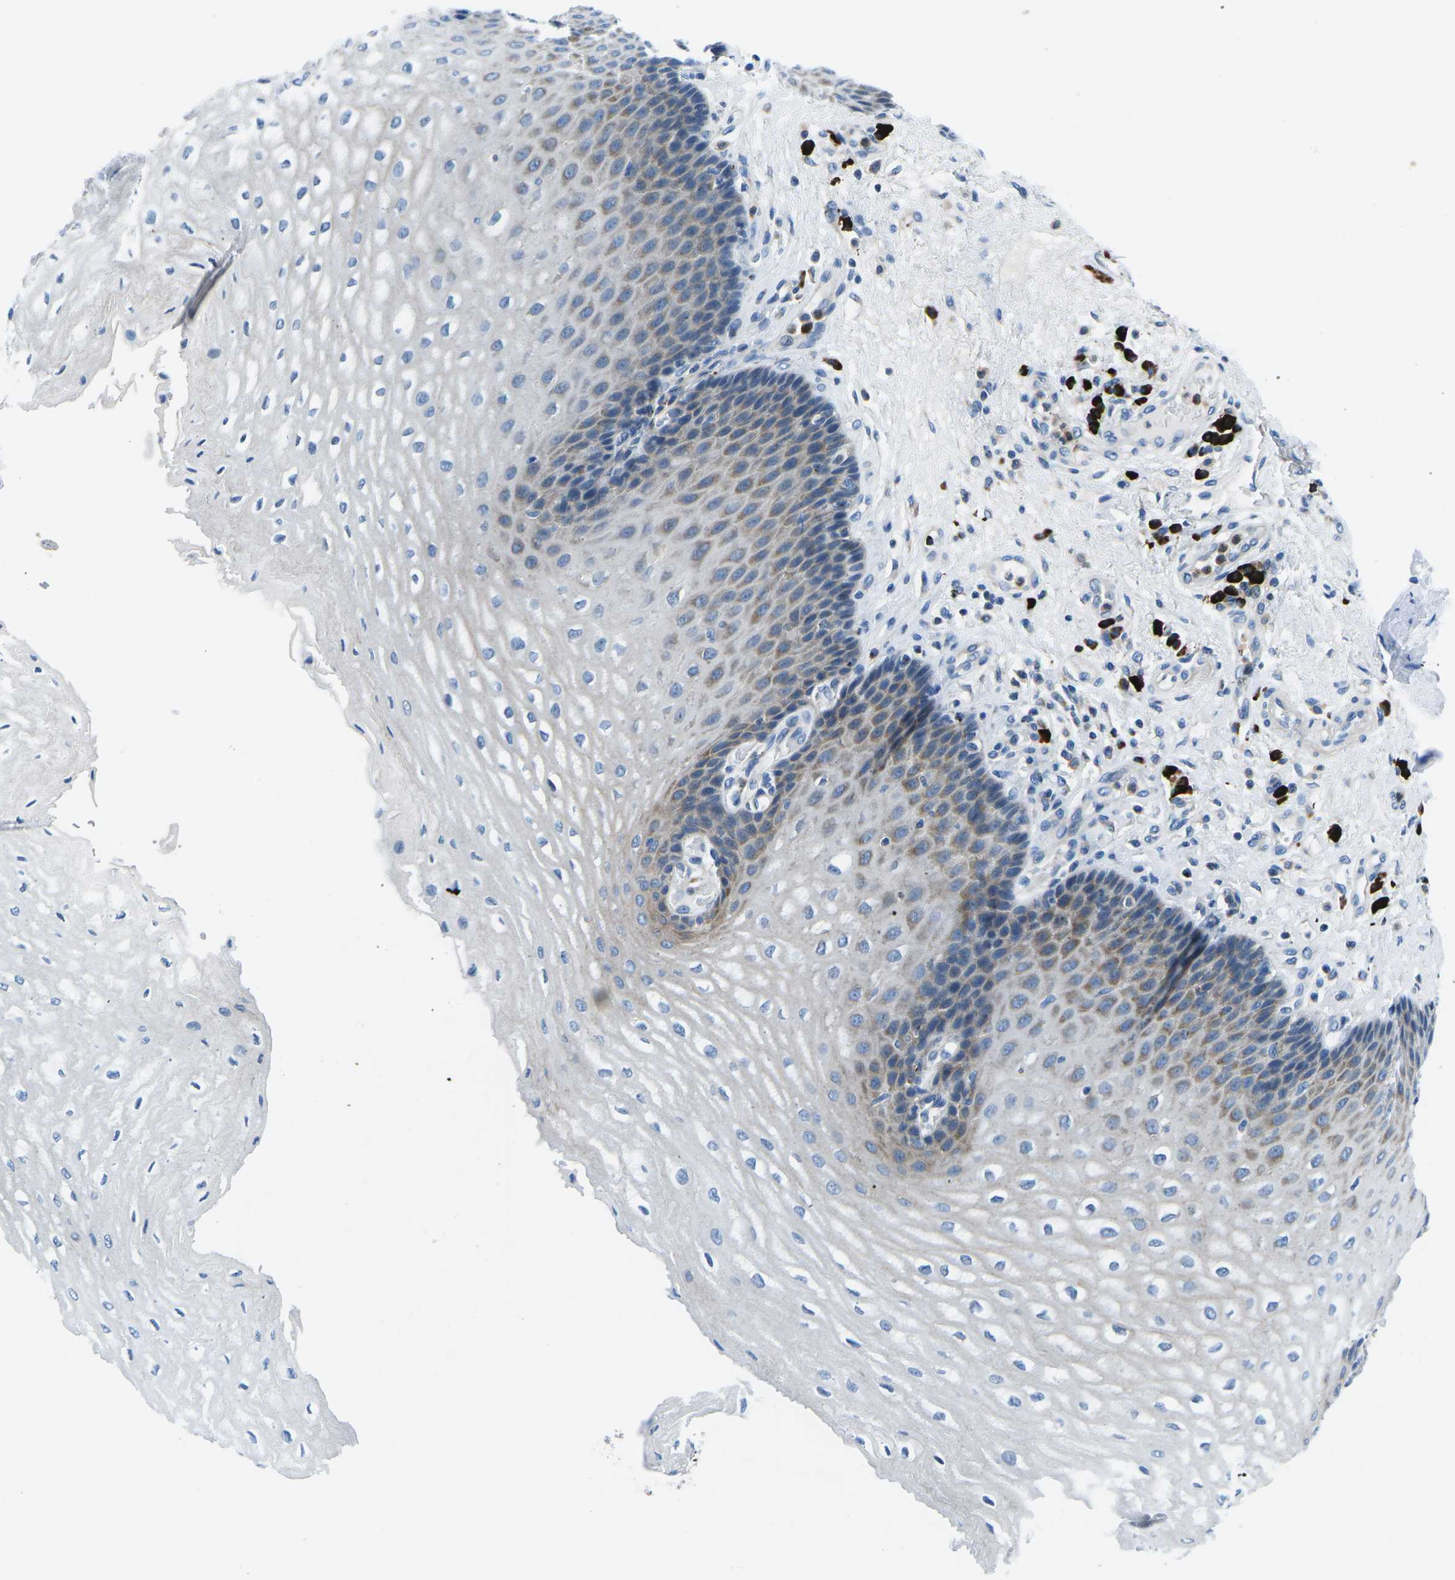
{"staining": {"intensity": "moderate", "quantity": "25%-75%", "location": "cytoplasmic/membranous"}, "tissue": "esophagus", "cell_type": "Squamous epithelial cells", "image_type": "normal", "snomed": [{"axis": "morphology", "description": "Normal tissue, NOS"}, {"axis": "topography", "description": "Esophagus"}], "caption": "Benign esophagus demonstrates moderate cytoplasmic/membranous expression in approximately 25%-75% of squamous epithelial cells, visualized by immunohistochemistry.", "gene": "MC4R", "patient": {"sex": "male", "age": 54}}